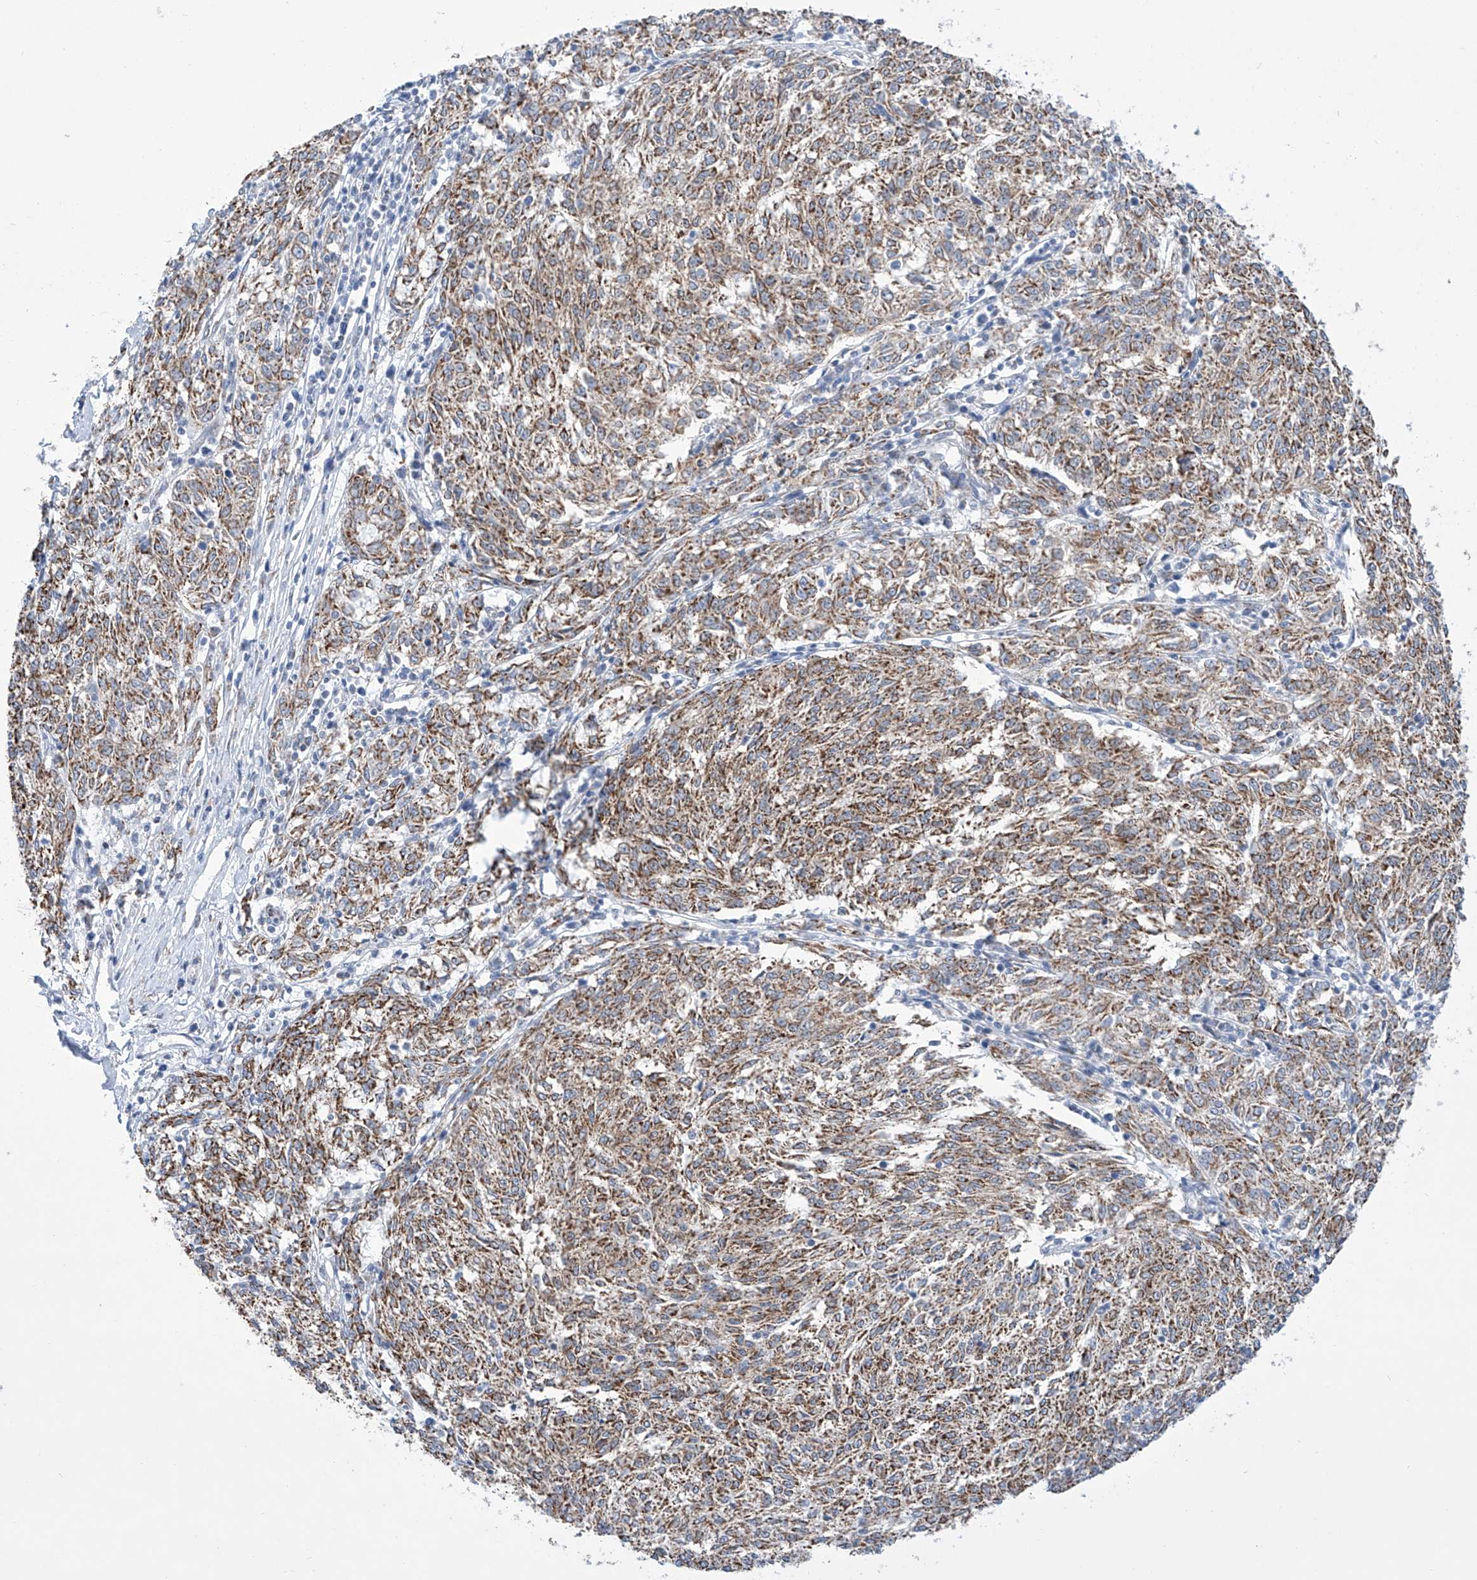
{"staining": {"intensity": "moderate", "quantity": ">75%", "location": "cytoplasmic/membranous"}, "tissue": "melanoma", "cell_type": "Tumor cells", "image_type": "cancer", "snomed": [{"axis": "morphology", "description": "Malignant melanoma, NOS"}, {"axis": "topography", "description": "Skin"}], "caption": "Immunohistochemical staining of melanoma shows medium levels of moderate cytoplasmic/membranous expression in approximately >75% of tumor cells.", "gene": "ALDH6A1", "patient": {"sex": "female", "age": 72}}